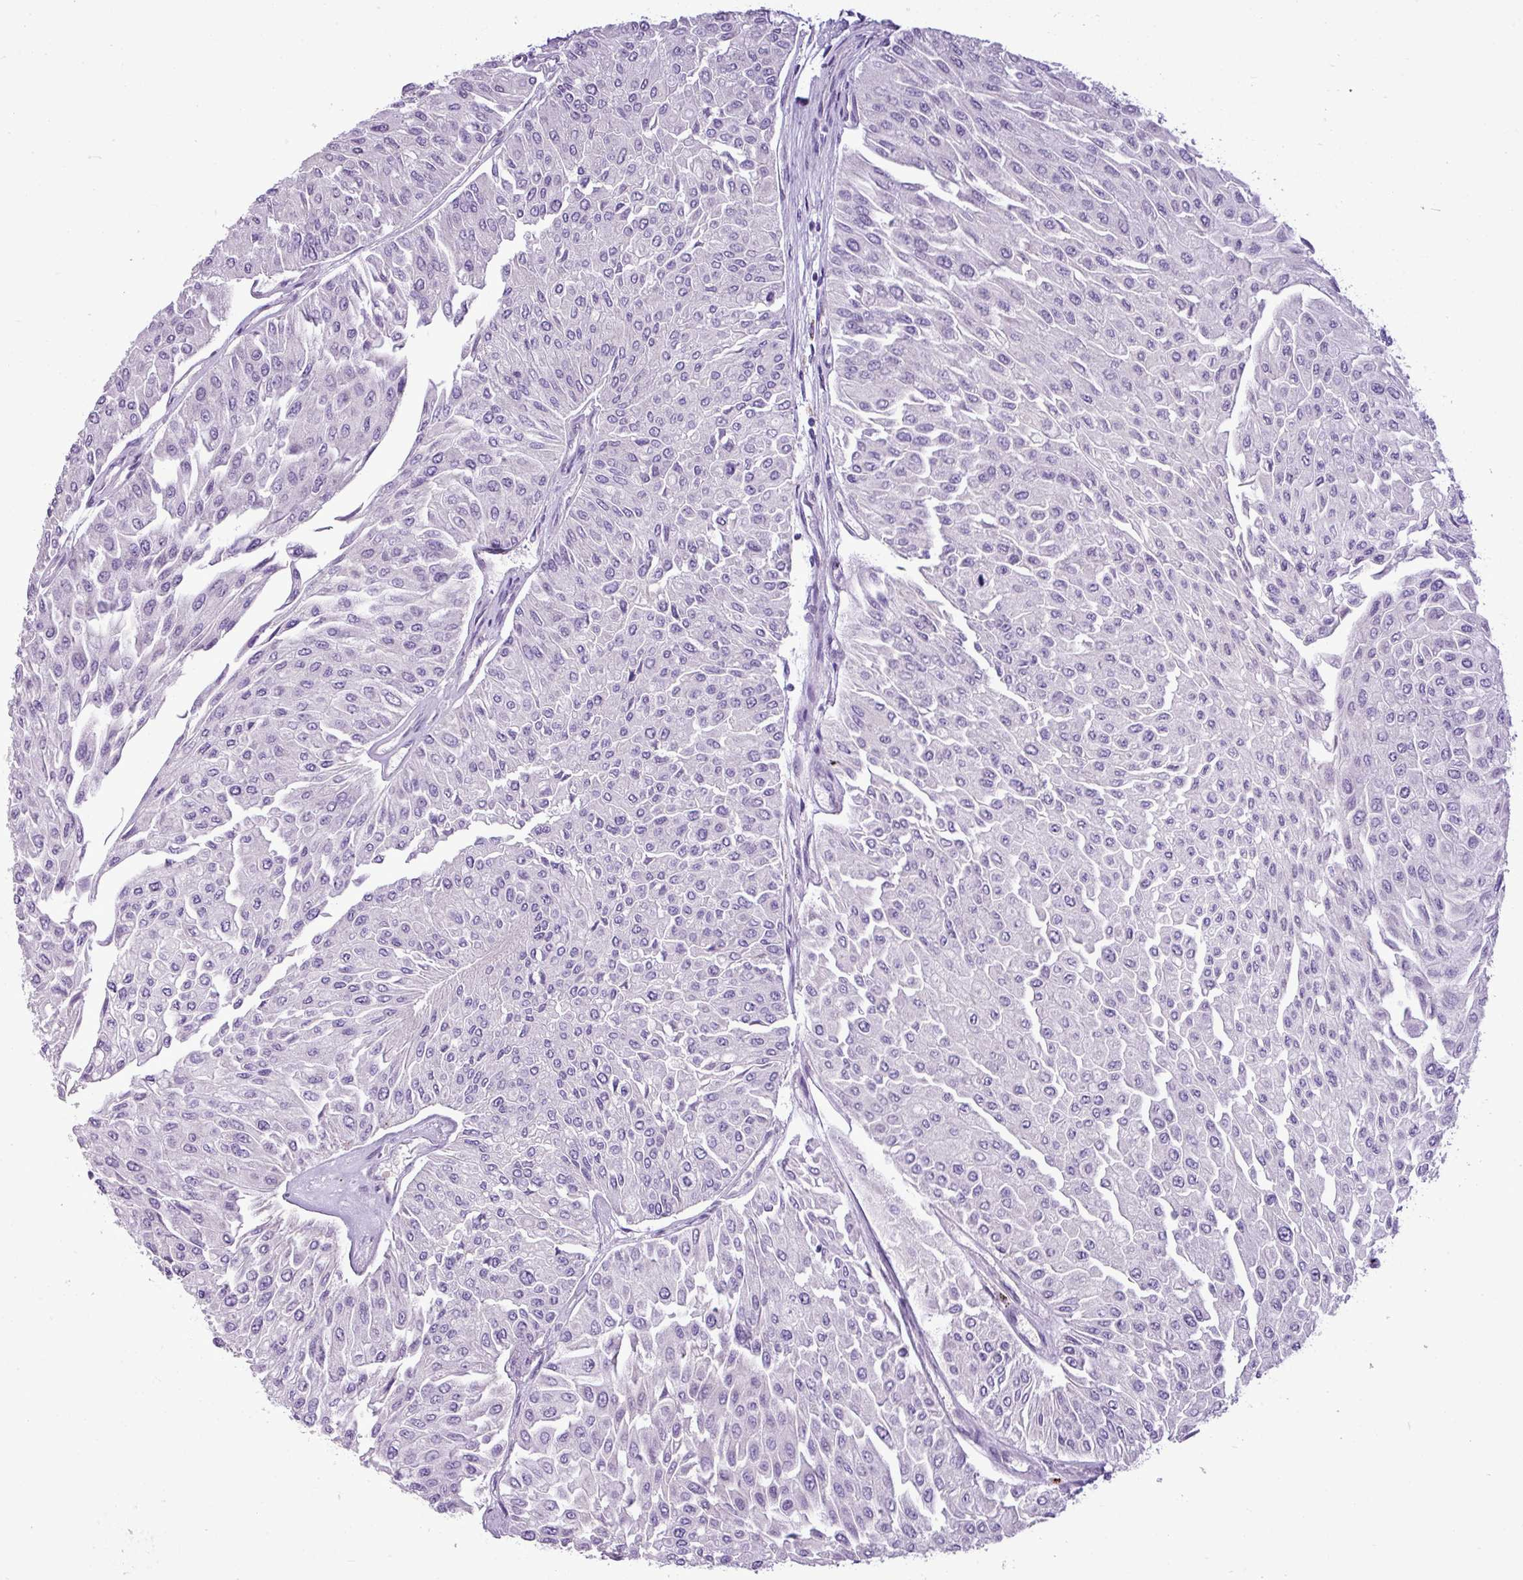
{"staining": {"intensity": "negative", "quantity": "none", "location": "none"}, "tissue": "urothelial cancer", "cell_type": "Tumor cells", "image_type": "cancer", "snomed": [{"axis": "morphology", "description": "Urothelial carcinoma, Low grade"}, {"axis": "topography", "description": "Urinary bladder"}], "caption": "Protein analysis of urothelial carcinoma (low-grade) exhibits no significant staining in tumor cells.", "gene": "IL17A", "patient": {"sex": "male", "age": 67}}